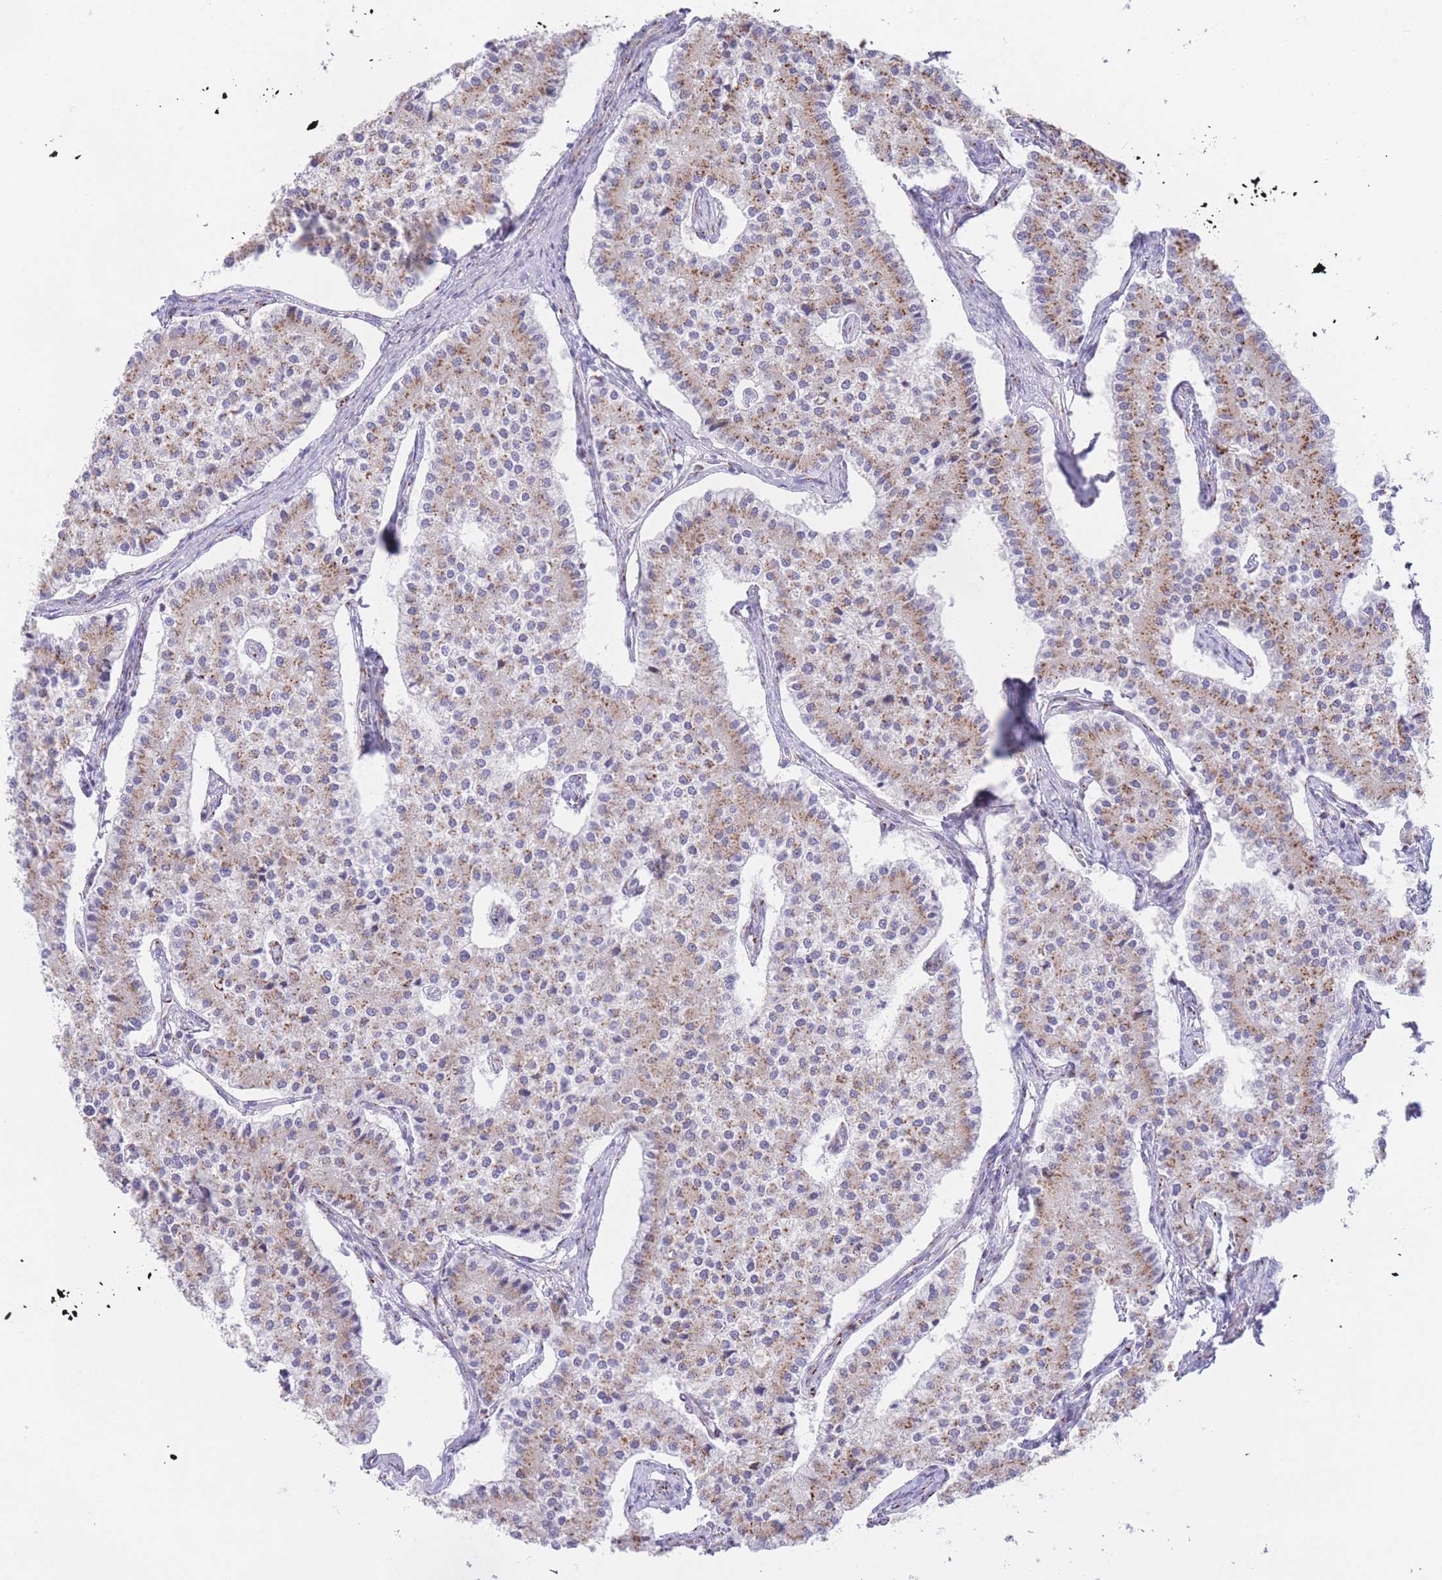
{"staining": {"intensity": "moderate", "quantity": "25%-75%", "location": "cytoplasmic/membranous"}, "tissue": "carcinoid", "cell_type": "Tumor cells", "image_type": "cancer", "snomed": [{"axis": "morphology", "description": "Carcinoid, malignant, NOS"}, {"axis": "topography", "description": "Colon"}], "caption": "Immunohistochemical staining of human carcinoid shows moderate cytoplasmic/membranous protein staining in about 25%-75% of tumor cells.", "gene": "MPND", "patient": {"sex": "female", "age": 52}}